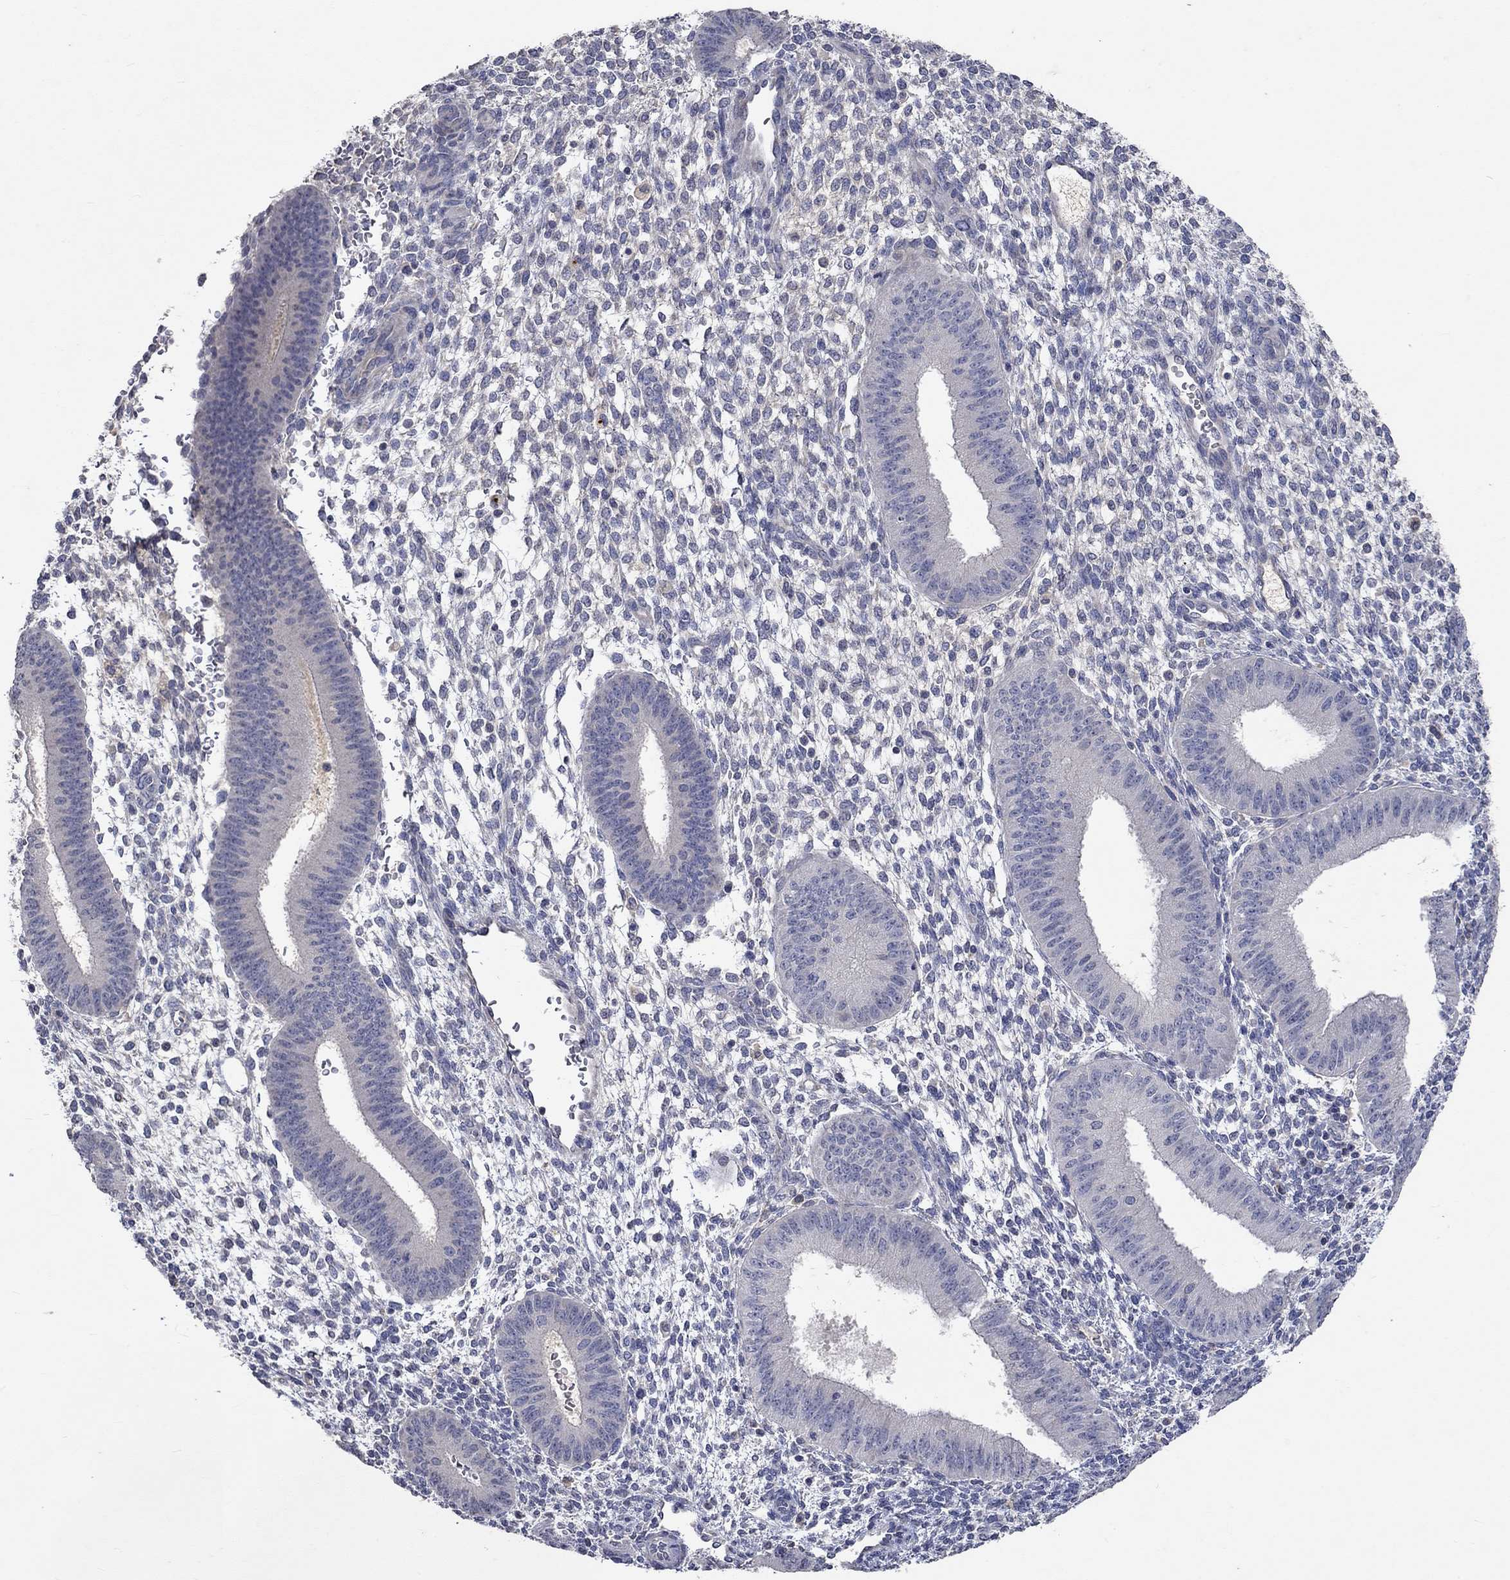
{"staining": {"intensity": "negative", "quantity": "none", "location": "none"}, "tissue": "endometrium", "cell_type": "Cells in endometrial stroma", "image_type": "normal", "snomed": [{"axis": "morphology", "description": "Normal tissue, NOS"}, {"axis": "topography", "description": "Endometrium"}], "caption": "High magnification brightfield microscopy of normal endometrium stained with DAB (brown) and counterstained with hematoxylin (blue): cells in endometrial stroma show no significant positivity. (Stains: DAB IHC with hematoxylin counter stain, Microscopy: brightfield microscopy at high magnification).", "gene": "TMEM169", "patient": {"sex": "female", "age": 39}}